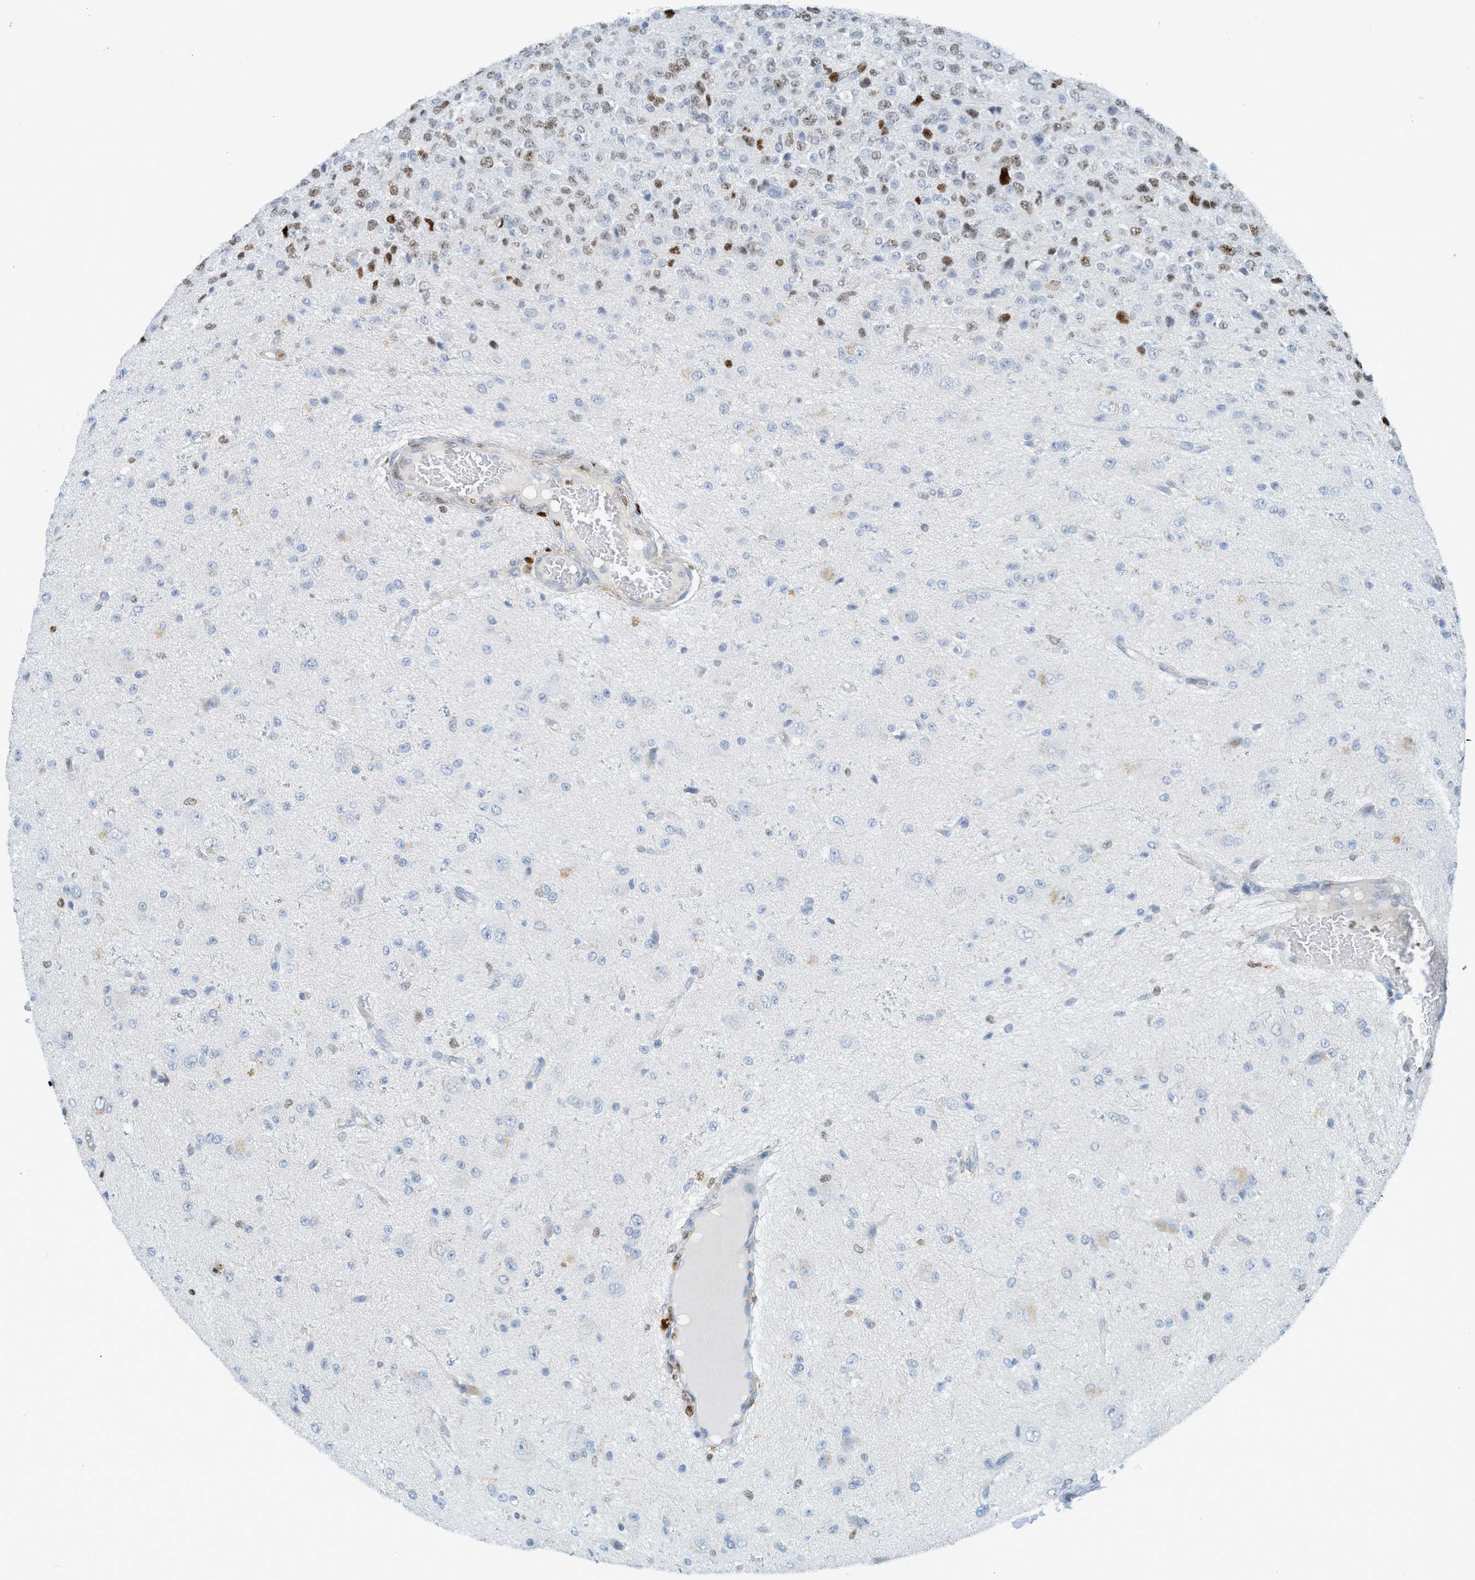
{"staining": {"intensity": "moderate", "quantity": "25%-75%", "location": "nuclear"}, "tissue": "glioma", "cell_type": "Tumor cells", "image_type": "cancer", "snomed": [{"axis": "morphology", "description": "Glioma, malignant, High grade"}, {"axis": "topography", "description": "pancreas cauda"}], "caption": "Protein analysis of malignant glioma (high-grade) tissue demonstrates moderate nuclear positivity in about 25%-75% of tumor cells.", "gene": "SH3D19", "patient": {"sex": "male", "age": 60}}